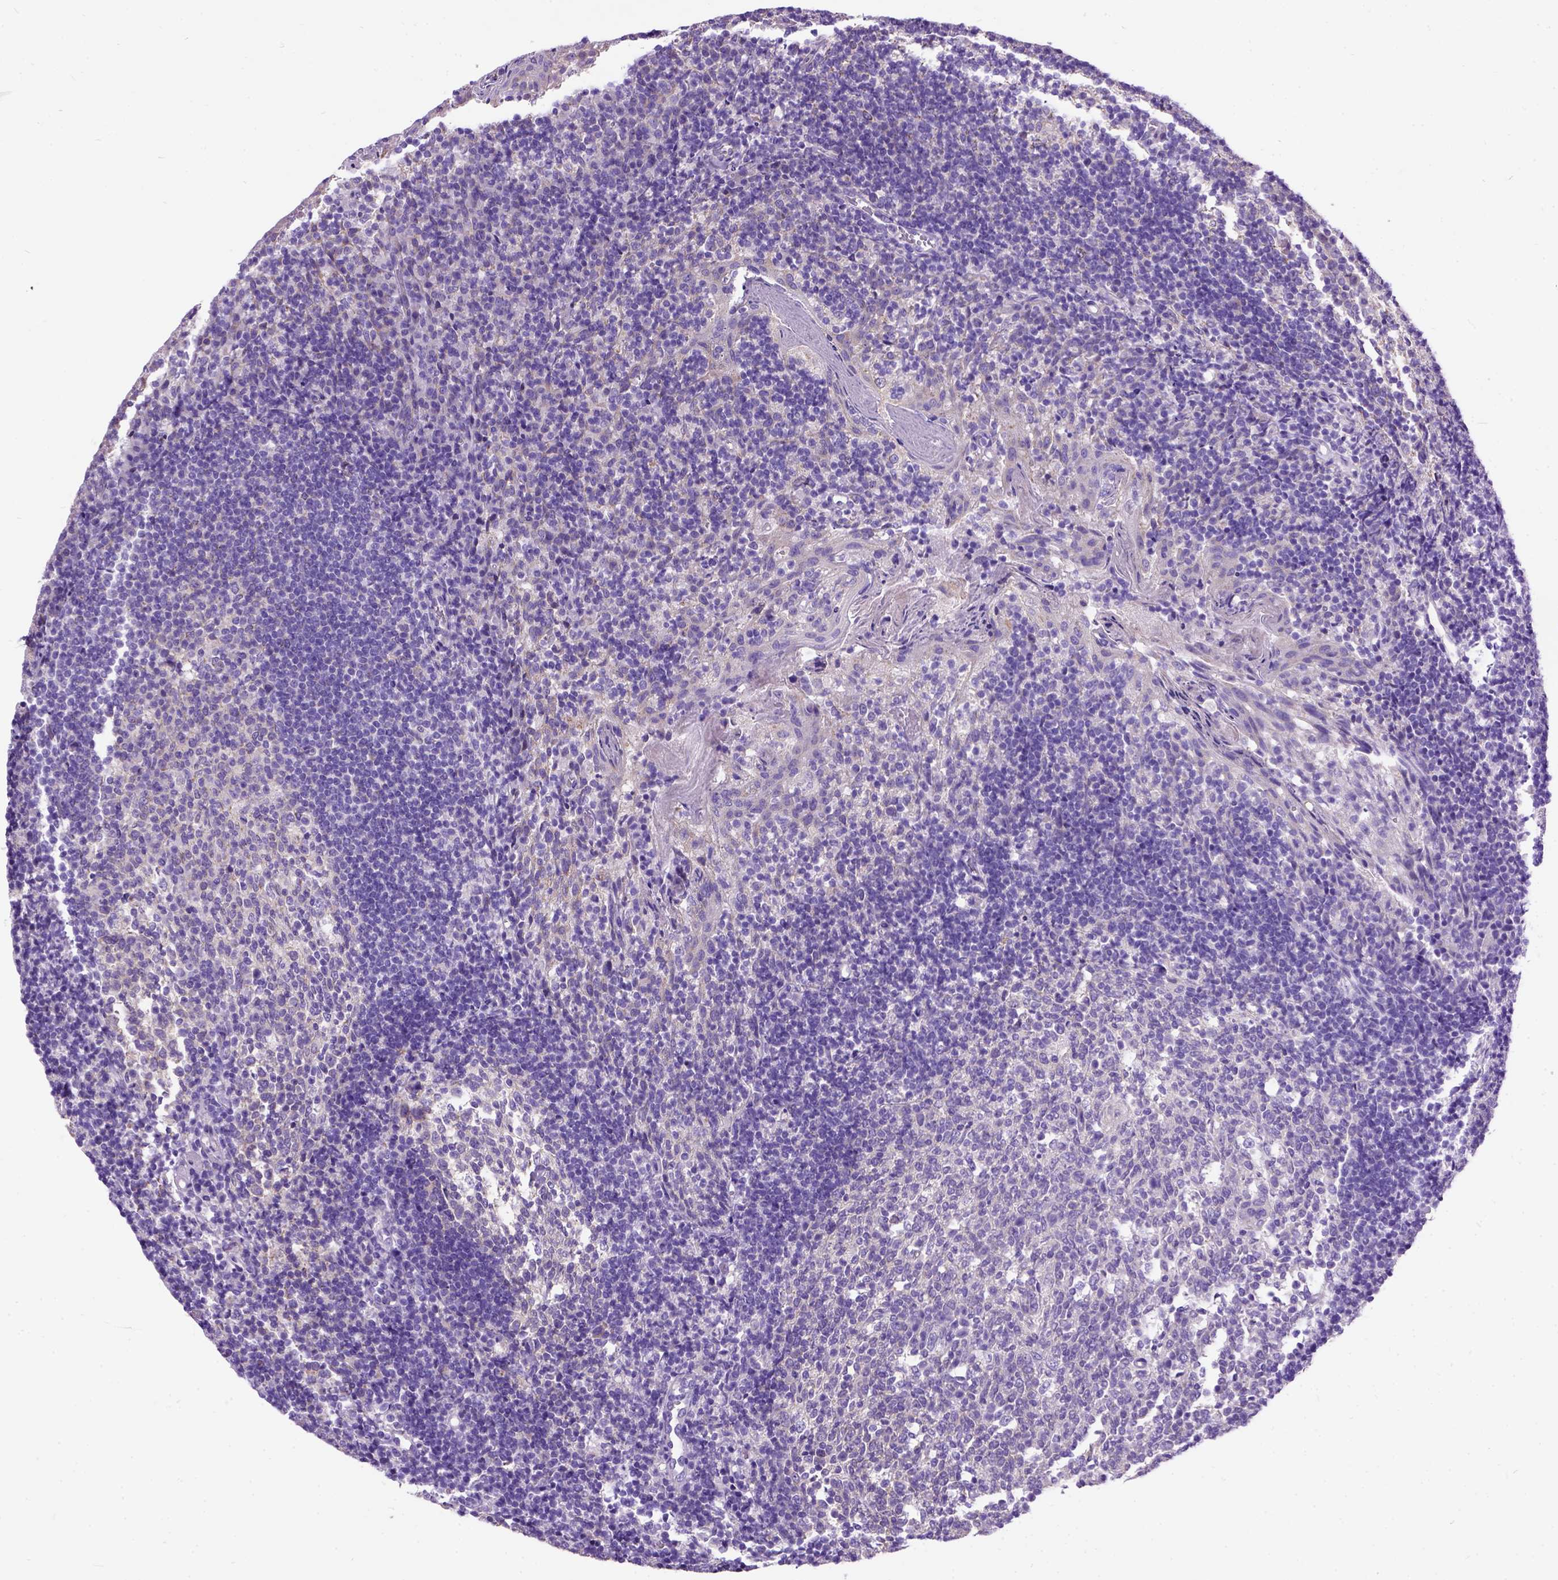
{"staining": {"intensity": "moderate", "quantity": "<25%", "location": "cytoplasmic/membranous"}, "tissue": "tonsil", "cell_type": "Germinal center cells", "image_type": "normal", "snomed": [{"axis": "morphology", "description": "Normal tissue, NOS"}, {"axis": "topography", "description": "Tonsil"}], "caption": "Immunohistochemistry histopathology image of unremarkable tonsil: tonsil stained using immunohistochemistry reveals low levels of moderate protein expression localized specifically in the cytoplasmic/membranous of germinal center cells, appearing as a cytoplasmic/membranous brown color.", "gene": "CFAP54", "patient": {"sex": "female", "age": 10}}